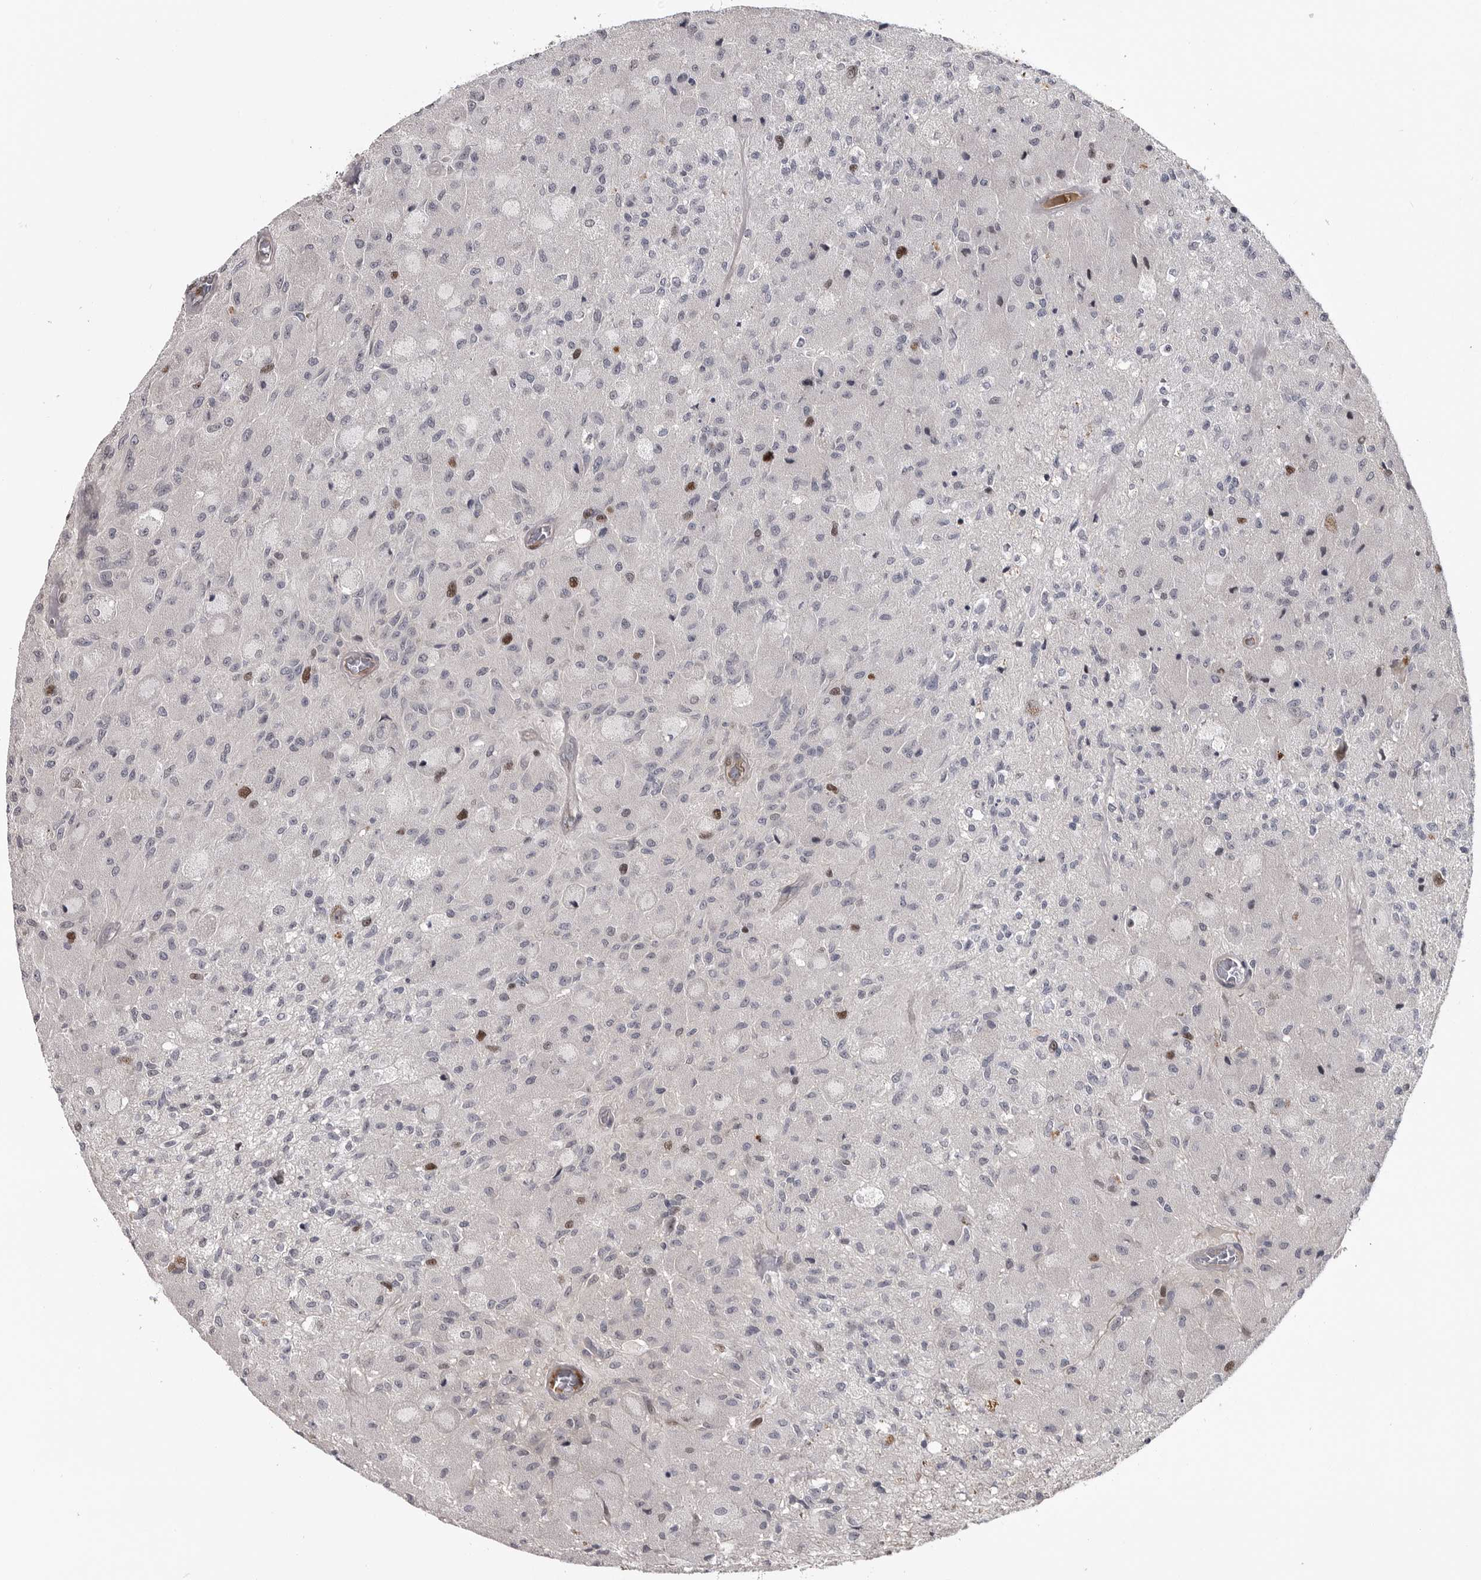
{"staining": {"intensity": "moderate", "quantity": "<25%", "location": "nuclear"}, "tissue": "glioma", "cell_type": "Tumor cells", "image_type": "cancer", "snomed": [{"axis": "morphology", "description": "Normal tissue, NOS"}, {"axis": "morphology", "description": "Glioma, malignant, High grade"}, {"axis": "topography", "description": "Cerebral cortex"}], "caption": "Malignant high-grade glioma tissue shows moderate nuclear positivity in approximately <25% of tumor cells, visualized by immunohistochemistry.", "gene": "ZNF277", "patient": {"sex": "male", "age": 77}}